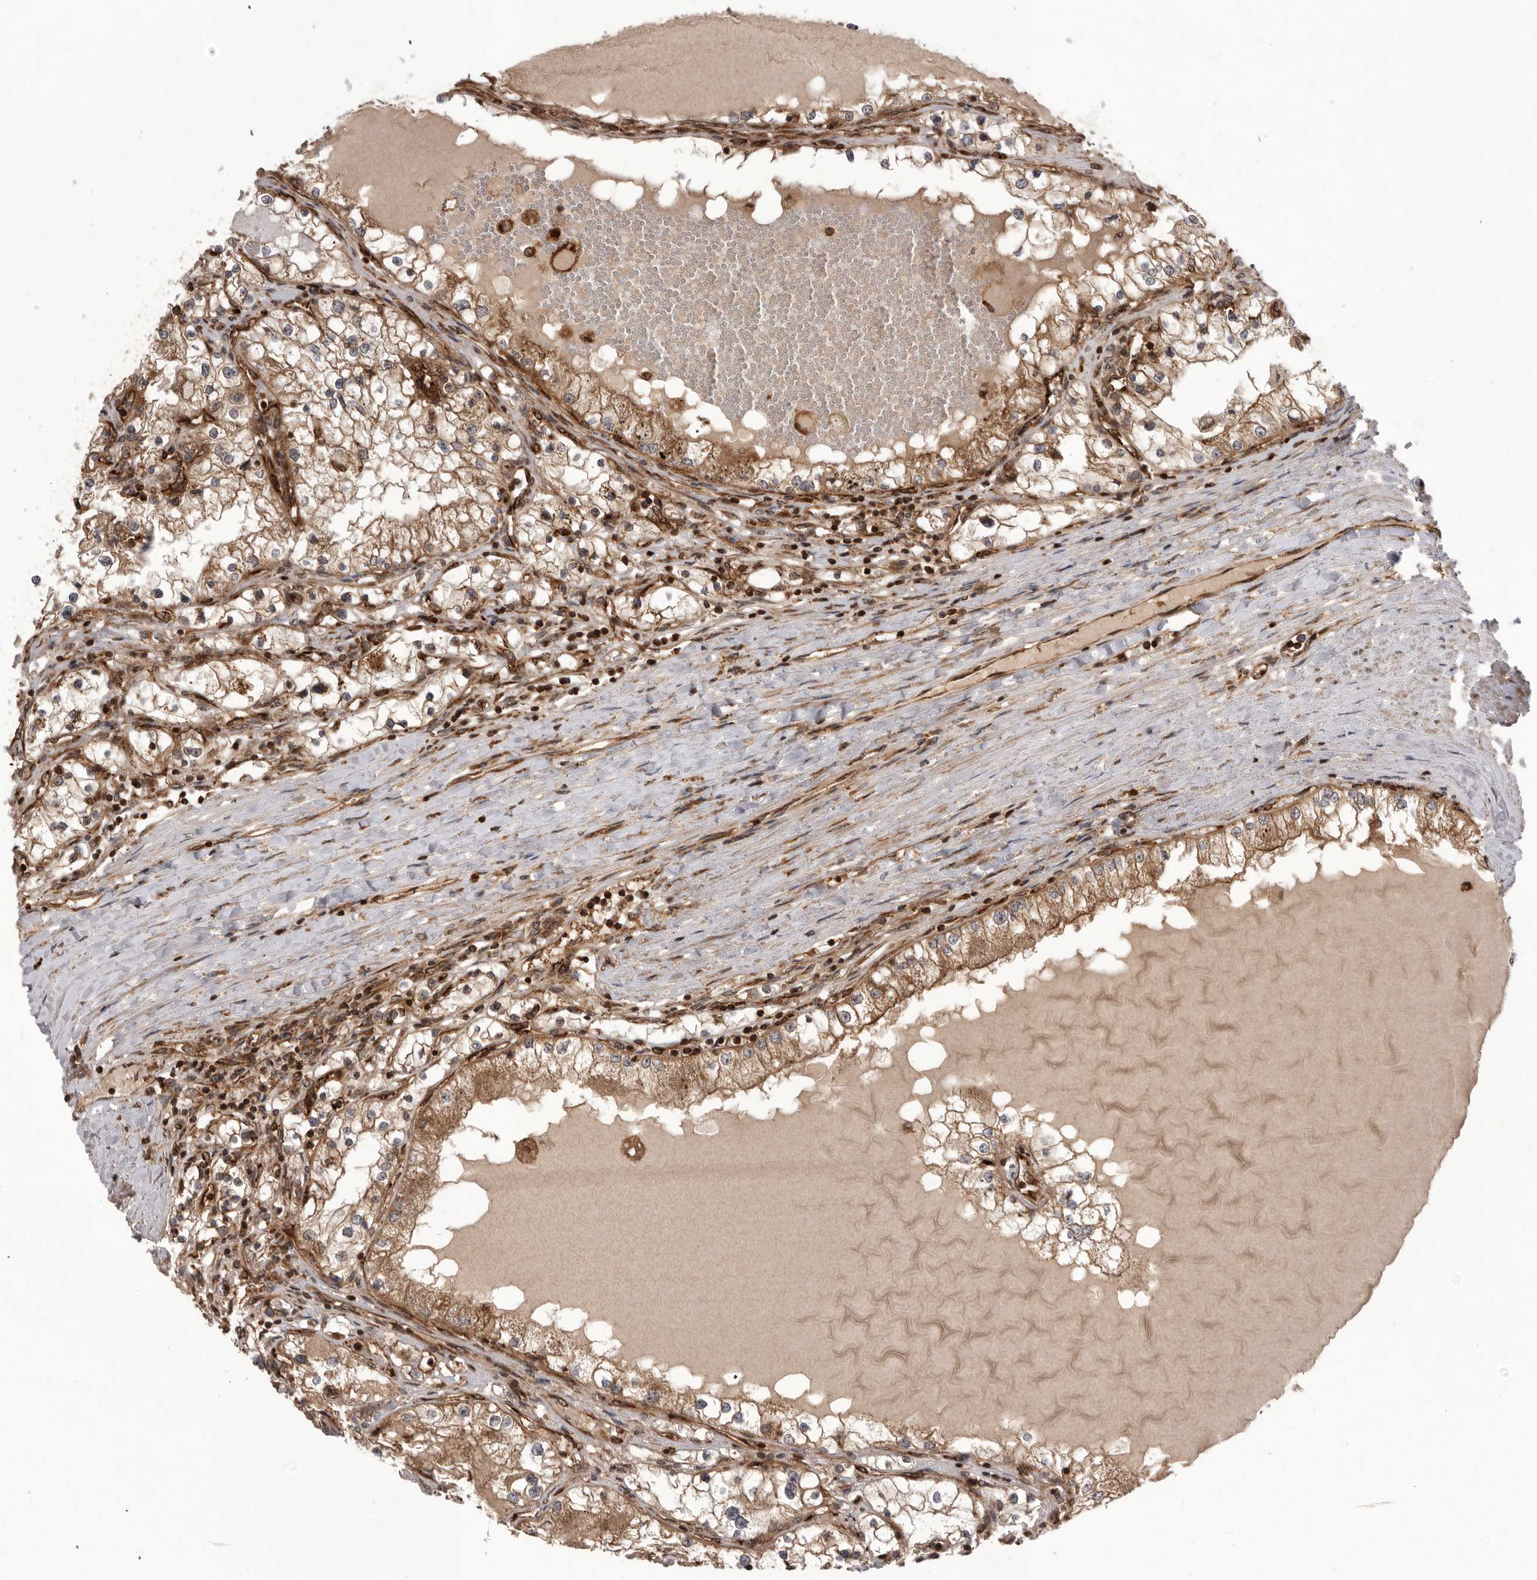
{"staining": {"intensity": "moderate", "quantity": "25%-75%", "location": "cytoplasmic/membranous,nuclear"}, "tissue": "renal cancer", "cell_type": "Tumor cells", "image_type": "cancer", "snomed": [{"axis": "morphology", "description": "Adenocarcinoma, NOS"}, {"axis": "topography", "description": "Kidney"}], "caption": "Immunohistochemistry (IHC) (DAB (3,3'-diaminobenzidine)) staining of human renal cancer (adenocarcinoma) shows moderate cytoplasmic/membranous and nuclear protein expression in about 25%-75% of tumor cells.", "gene": "DHDDS", "patient": {"sex": "male", "age": 68}}